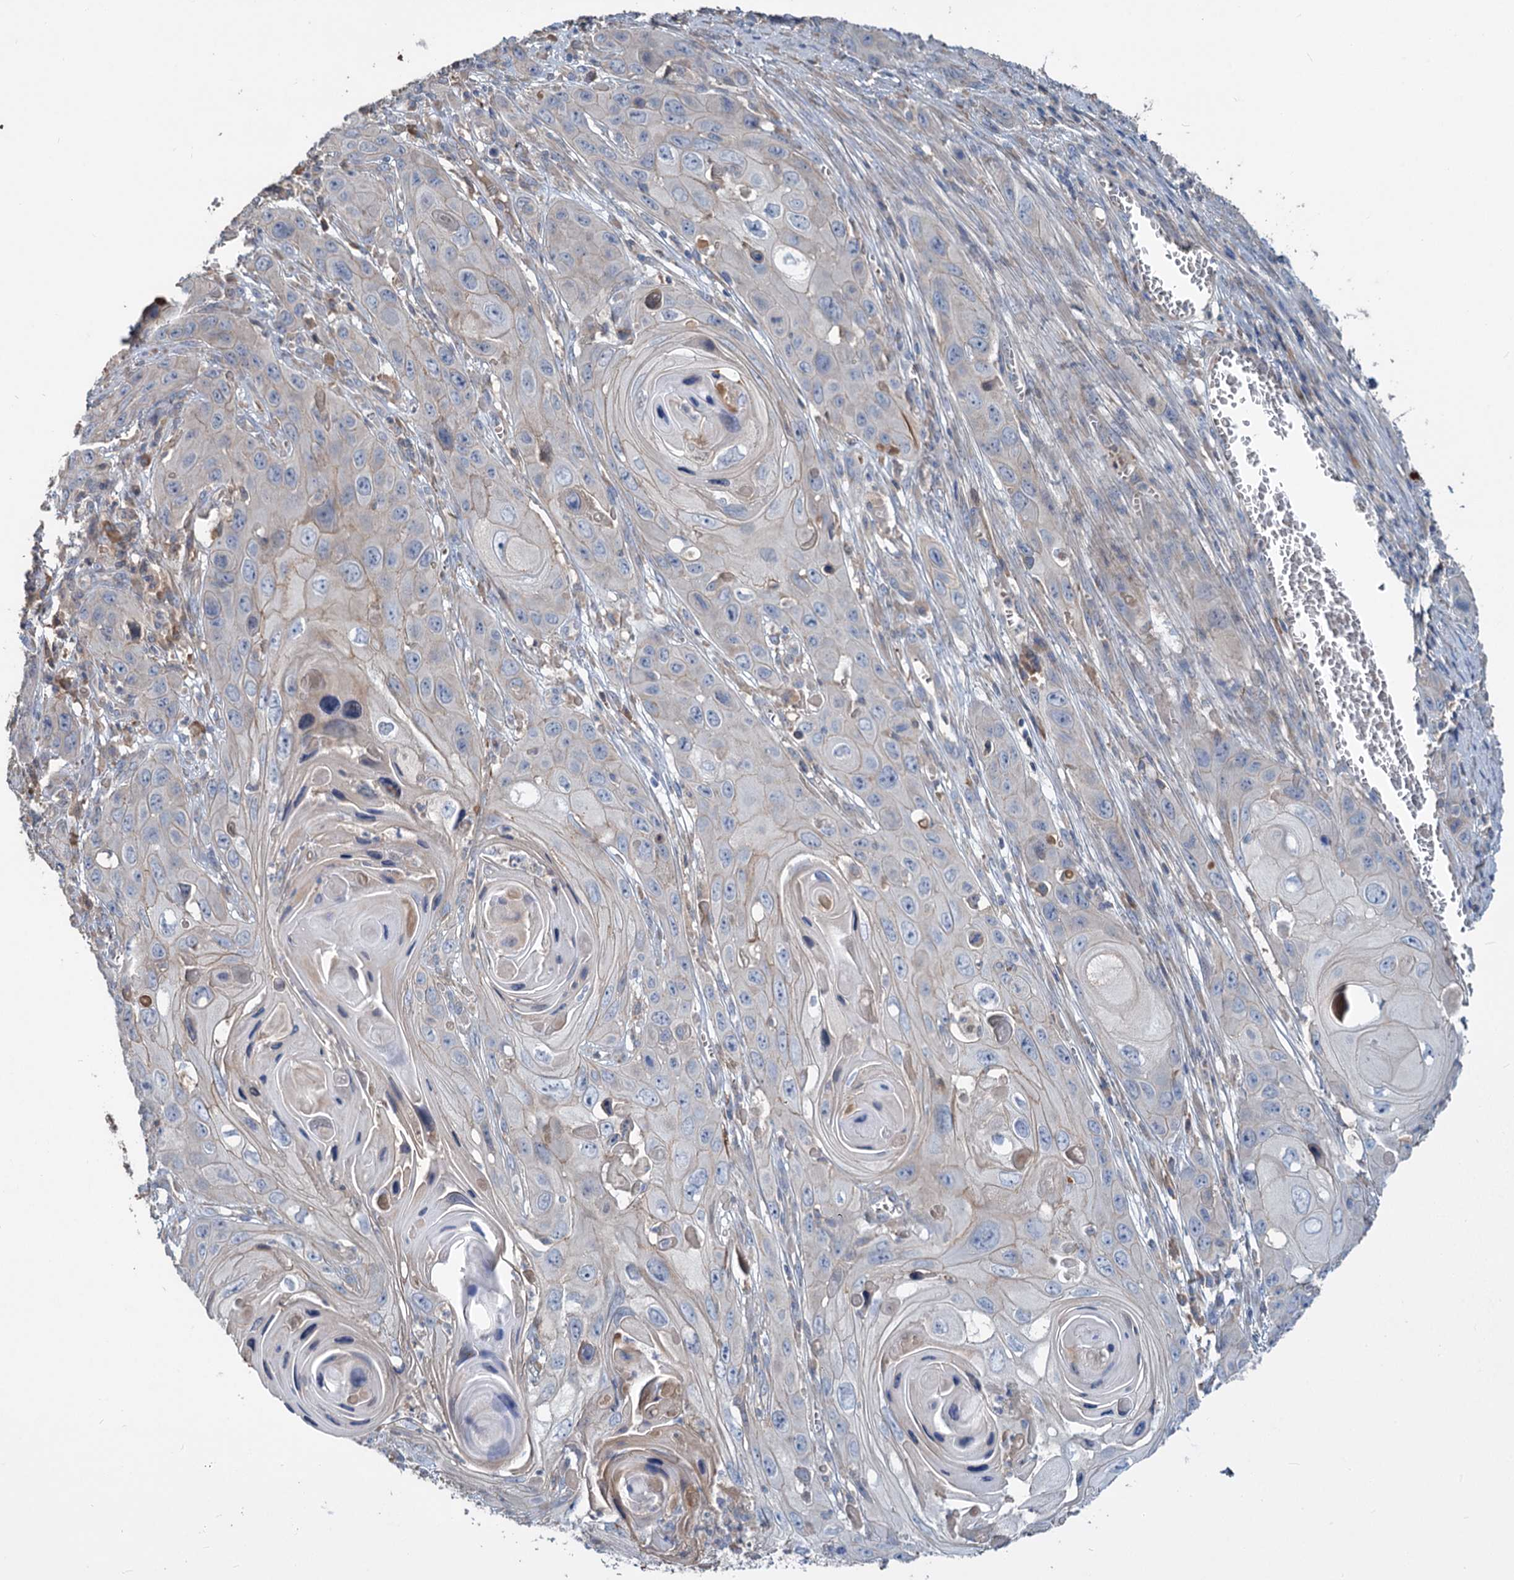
{"staining": {"intensity": "negative", "quantity": "none", "location": "none"}, "tissue": "skin cancer", "cell_type": "Tumor cells", "image_type": "cancer", "snomed": [{"axis": "morphology", "description": "Squamous cell carcinoma, NOS"}, {"axis": "topography", "description": "Skin"}], "caption": "Immunohistochemistry photomicrograph of neoplastic tissue: human skin cancer stained with DAB displays no significant protein expression in tumor cells.", "gene": "URAD", "patient": {"sex": "male", "age": 55}}